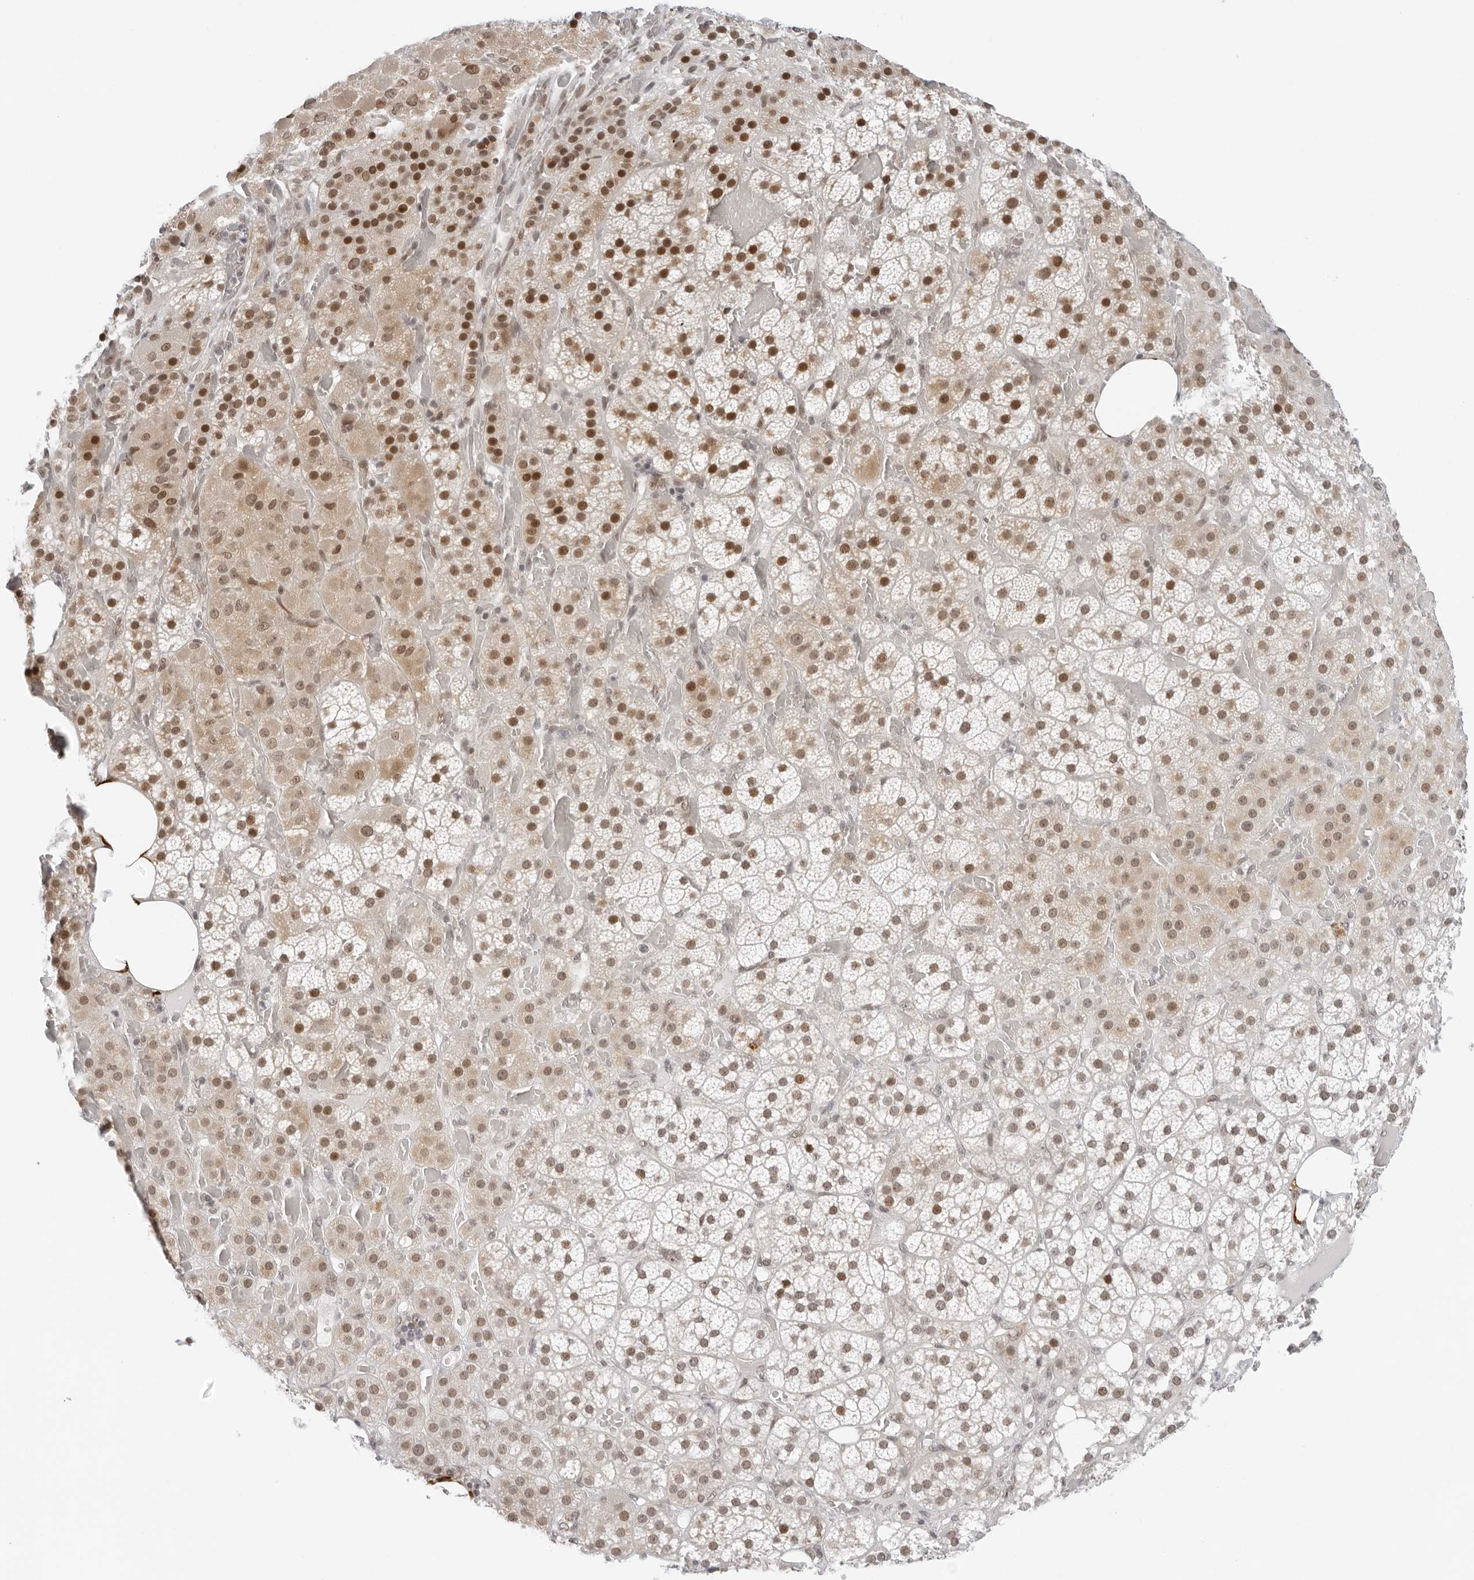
{"staining": {"intensity": "moderate", "quantity": ">75%", "location": "cytoplasmic/membranous,nuclear"}, "tissue": "adrenal gland", "cell_type": "Glandular cells", "image_type": "normal", "snomed": [{"axis": "morphology", "description": "Normal tissue, NOS"}, {"axis": "topography", "description": "Adrenal gland"}], "caption": "Immunohistochemistry (IHC) histopathology image of unremarkable adrenal gland: adrenal gland stained using IHC shows medium levels of moderate protein expression localized specifically in the cytoplasmic/membranous,nuclear of glandular cells, appearing as a cytoplasmic/membranous,nuclear brown color.", "gene": "TOX4", "patient": {"sex": "female", "age": 59}}